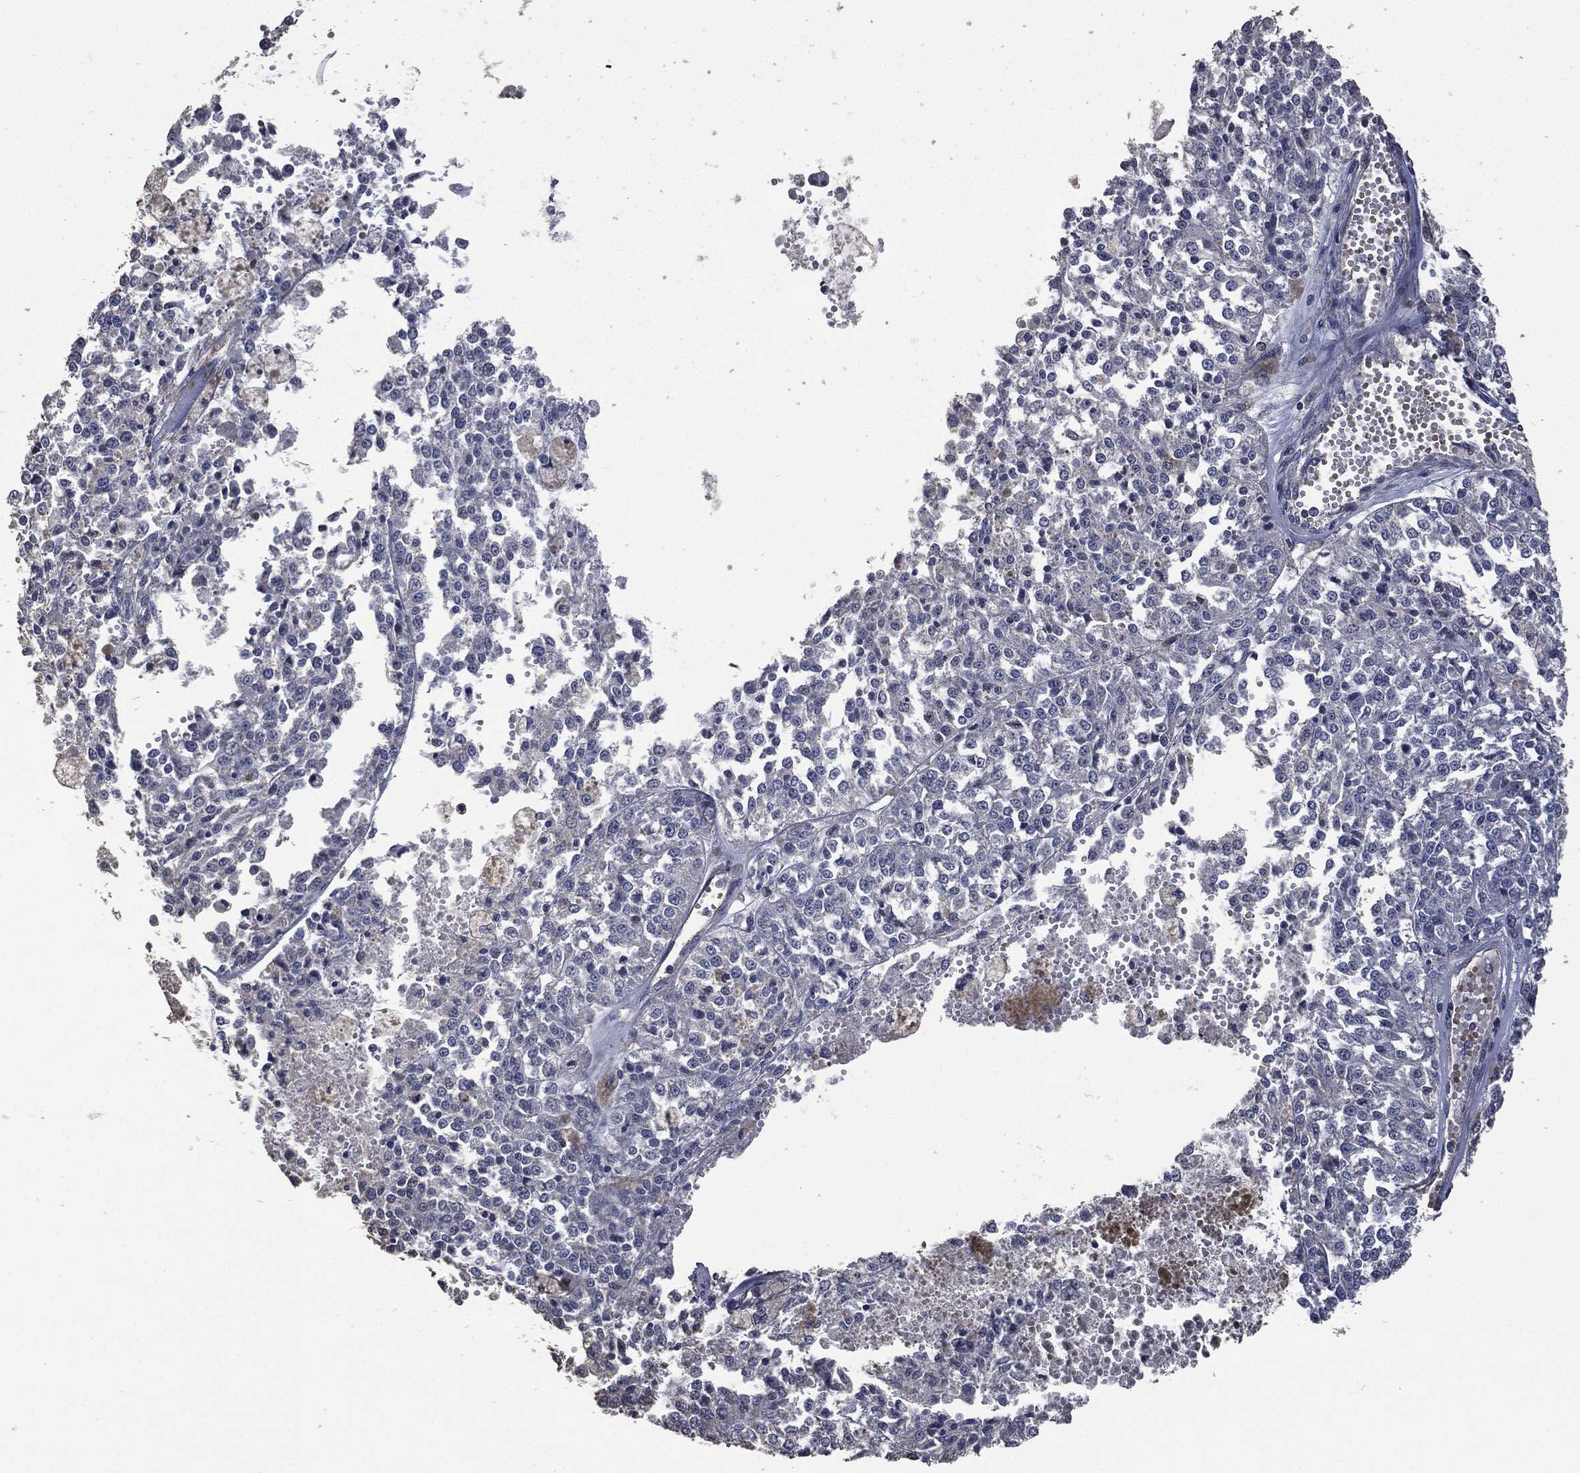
{"staining": {"intensity": "negative", "quantity": "none", "location": "none"}, "tissue": "melanoma", "cell_type": "Tumor cells", "image_type": "cancer", "snomed": [{"axis": "morphology", "description": "Malignant melanoma, Metastatic site"}, {"axis": "topography", "description": "Lymph node"}], "caption": "This is a photomicrograph of immunohistochemistry staining of melanoma, which shows no staining in tumor cells. (DAB IHC with hematoxylin counter stain).", "gene": "MSLN", "patient": {"sex": "female", "age": 64}}